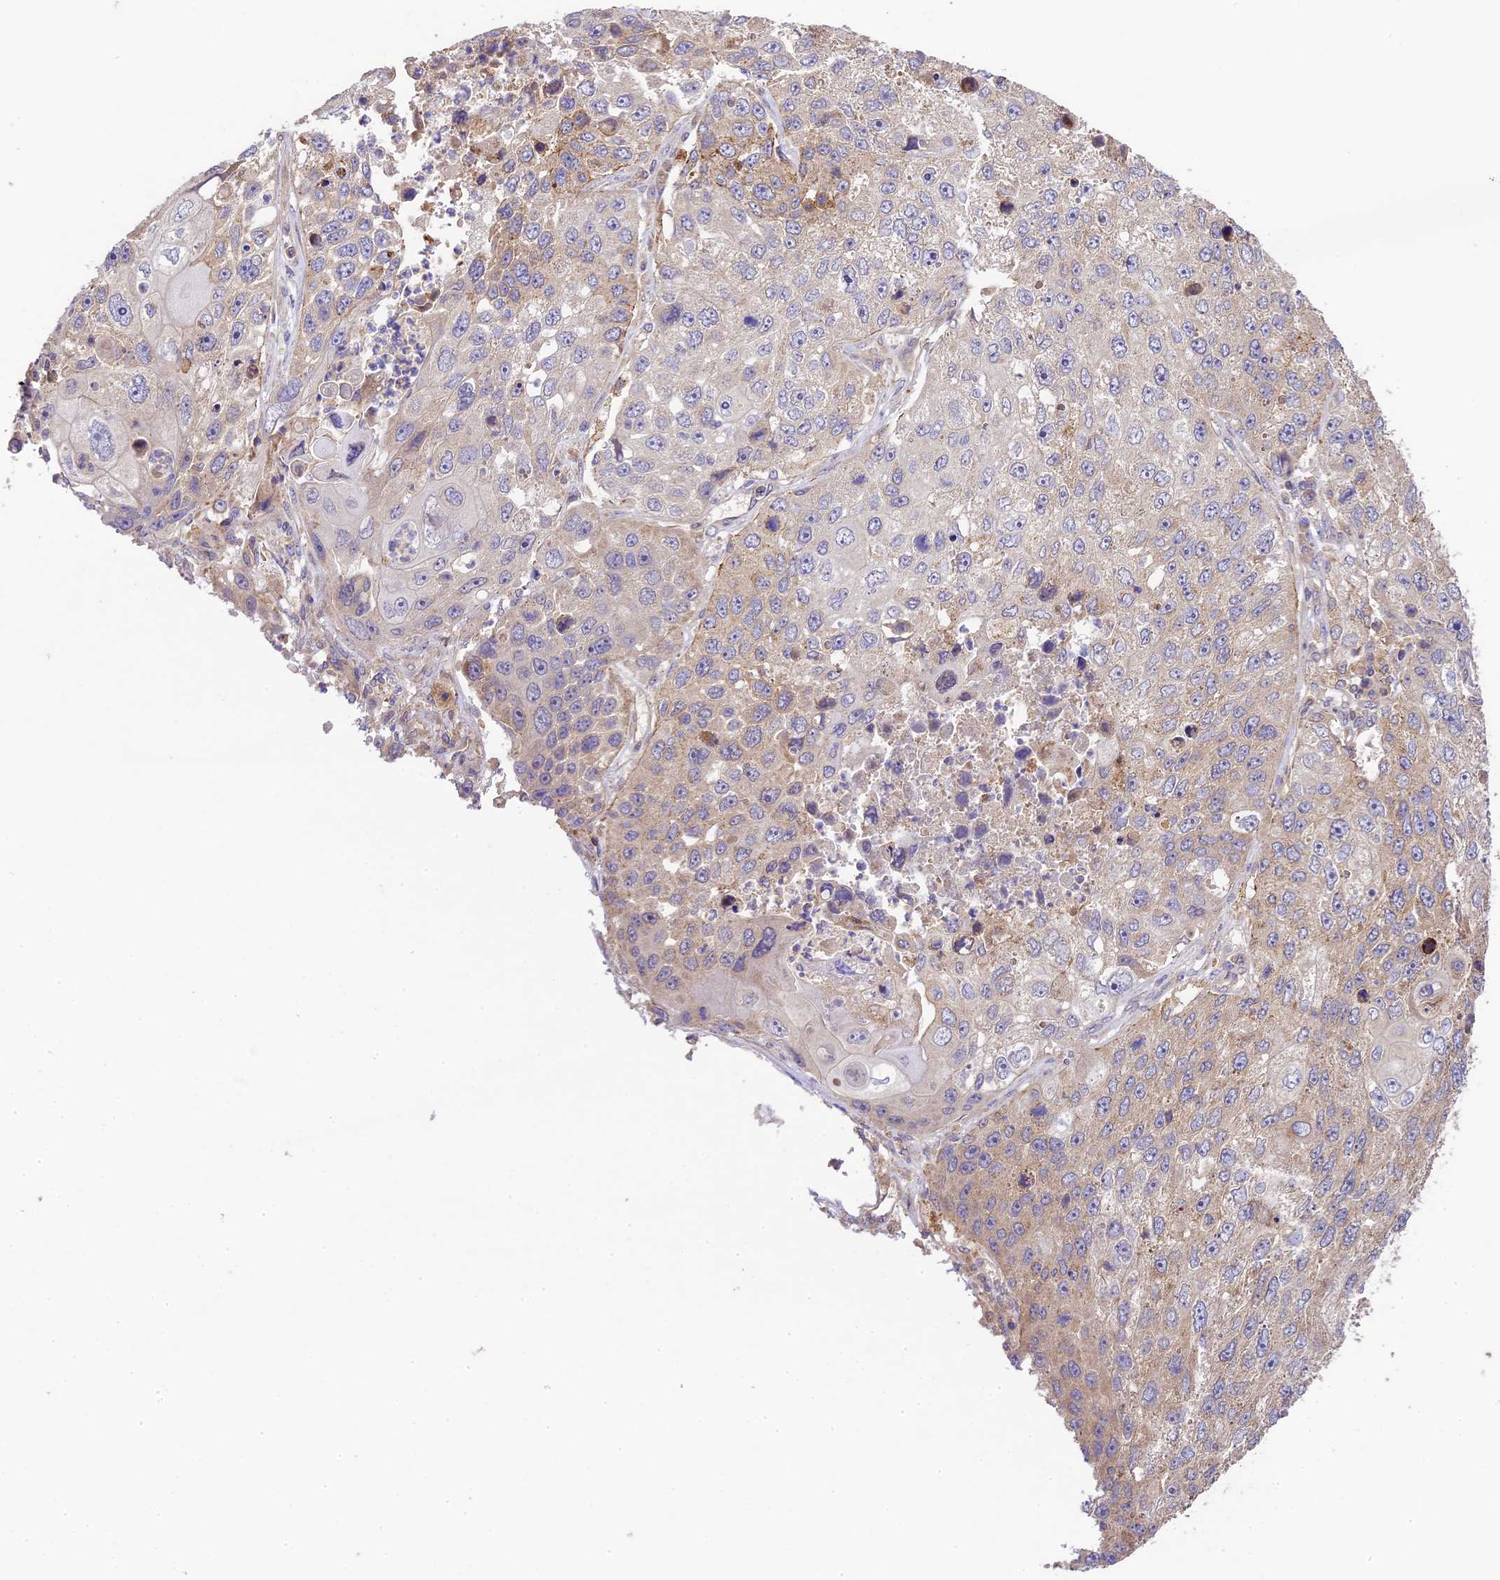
{"staining": {"intensity": "moderate", "quantity": "<25%", "location": "cytoplasmic/membranous"}, "tissue": "lung cancer", "cell_type": "Tumor cells", "image_type": "cancer", "snomed": [{"axis": "morphology", "description": "Squamous cell carcinoma, NOS"}, {"axis": "topography", "description": "Lung"}], "caption": "Lung cancer stained with immunohistochemistry (IHC) reveals moderate cytoplasmic/membranous positivity in about <25% of tumor cells.", "gene": "WDR88", "patient": {"sex": "male", "age": 61}}